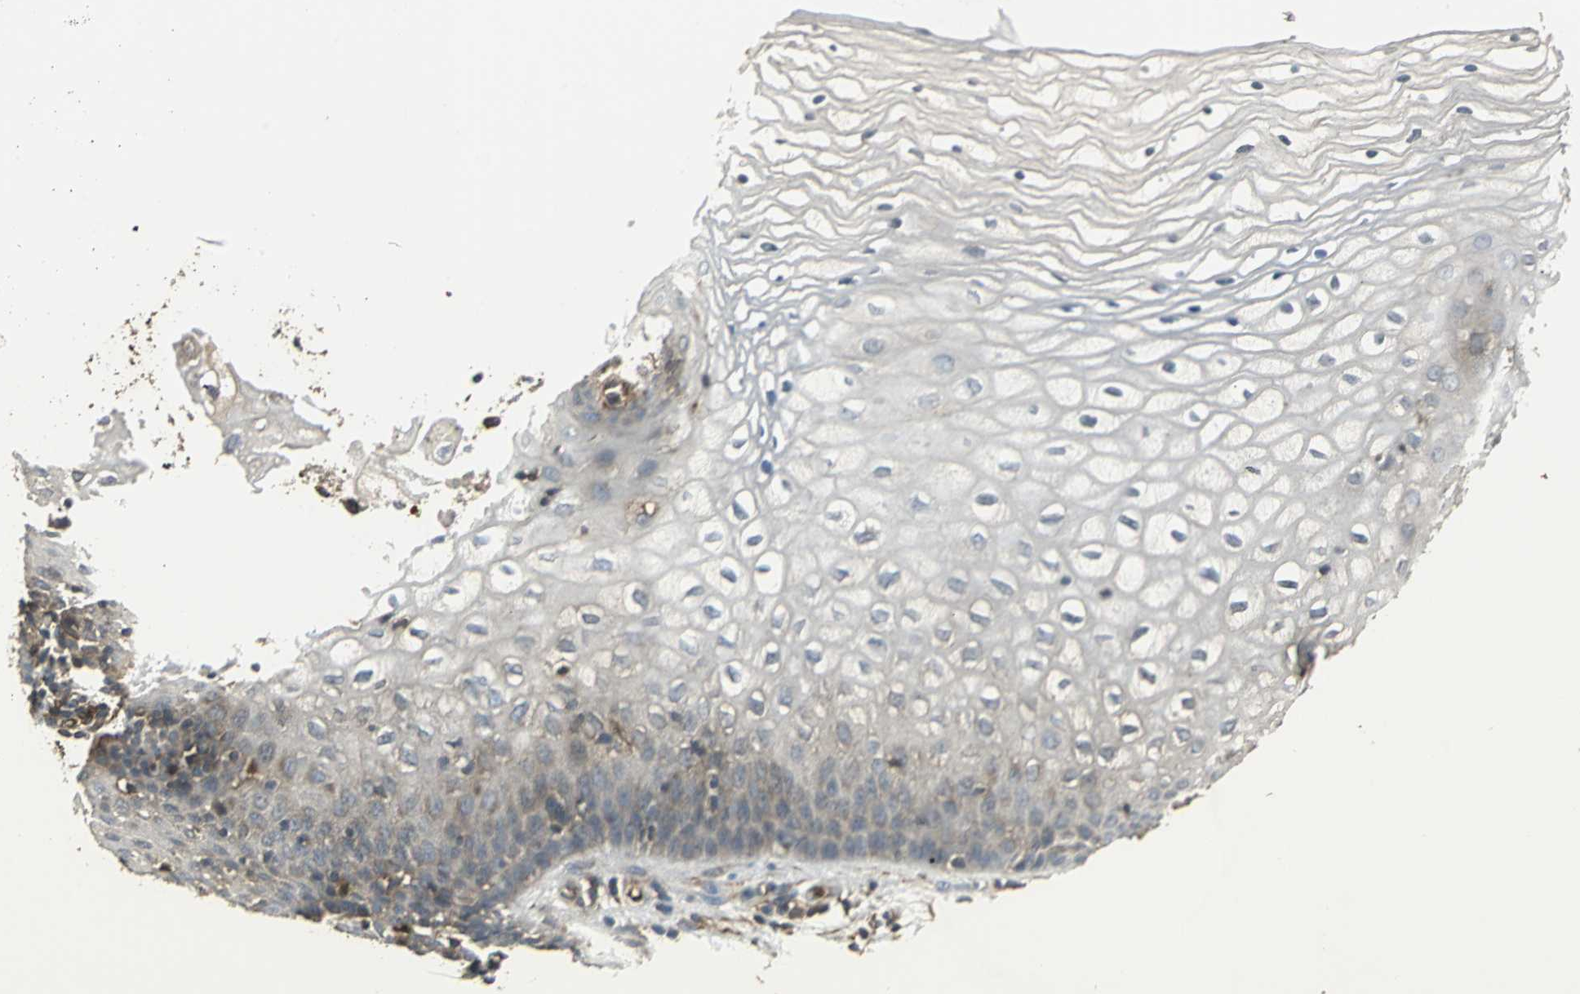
{"staining": {"intensity": "moderate", "quantity": "25%-75%", "location": "cytoplasmic/membranous"}, "tissue": "vagina", "cell_type": "Squamous epithelial cells", "image_type": "normal", "snomed": [{"axis": "morphology", "description": "Normal tissue, NOS"}, {"axis": "topography", "description": "Vagina"}], "caption": "A high-resolution micrograph shows immunohistochemistry staining of benign vagina, which demonstrates moderate cytoplasmic/membranous staining in approximately 25%-75% of squamous epithelial cells.", "gene": "PRXL2B", "patient": {"sex": "female", "age": 34}}